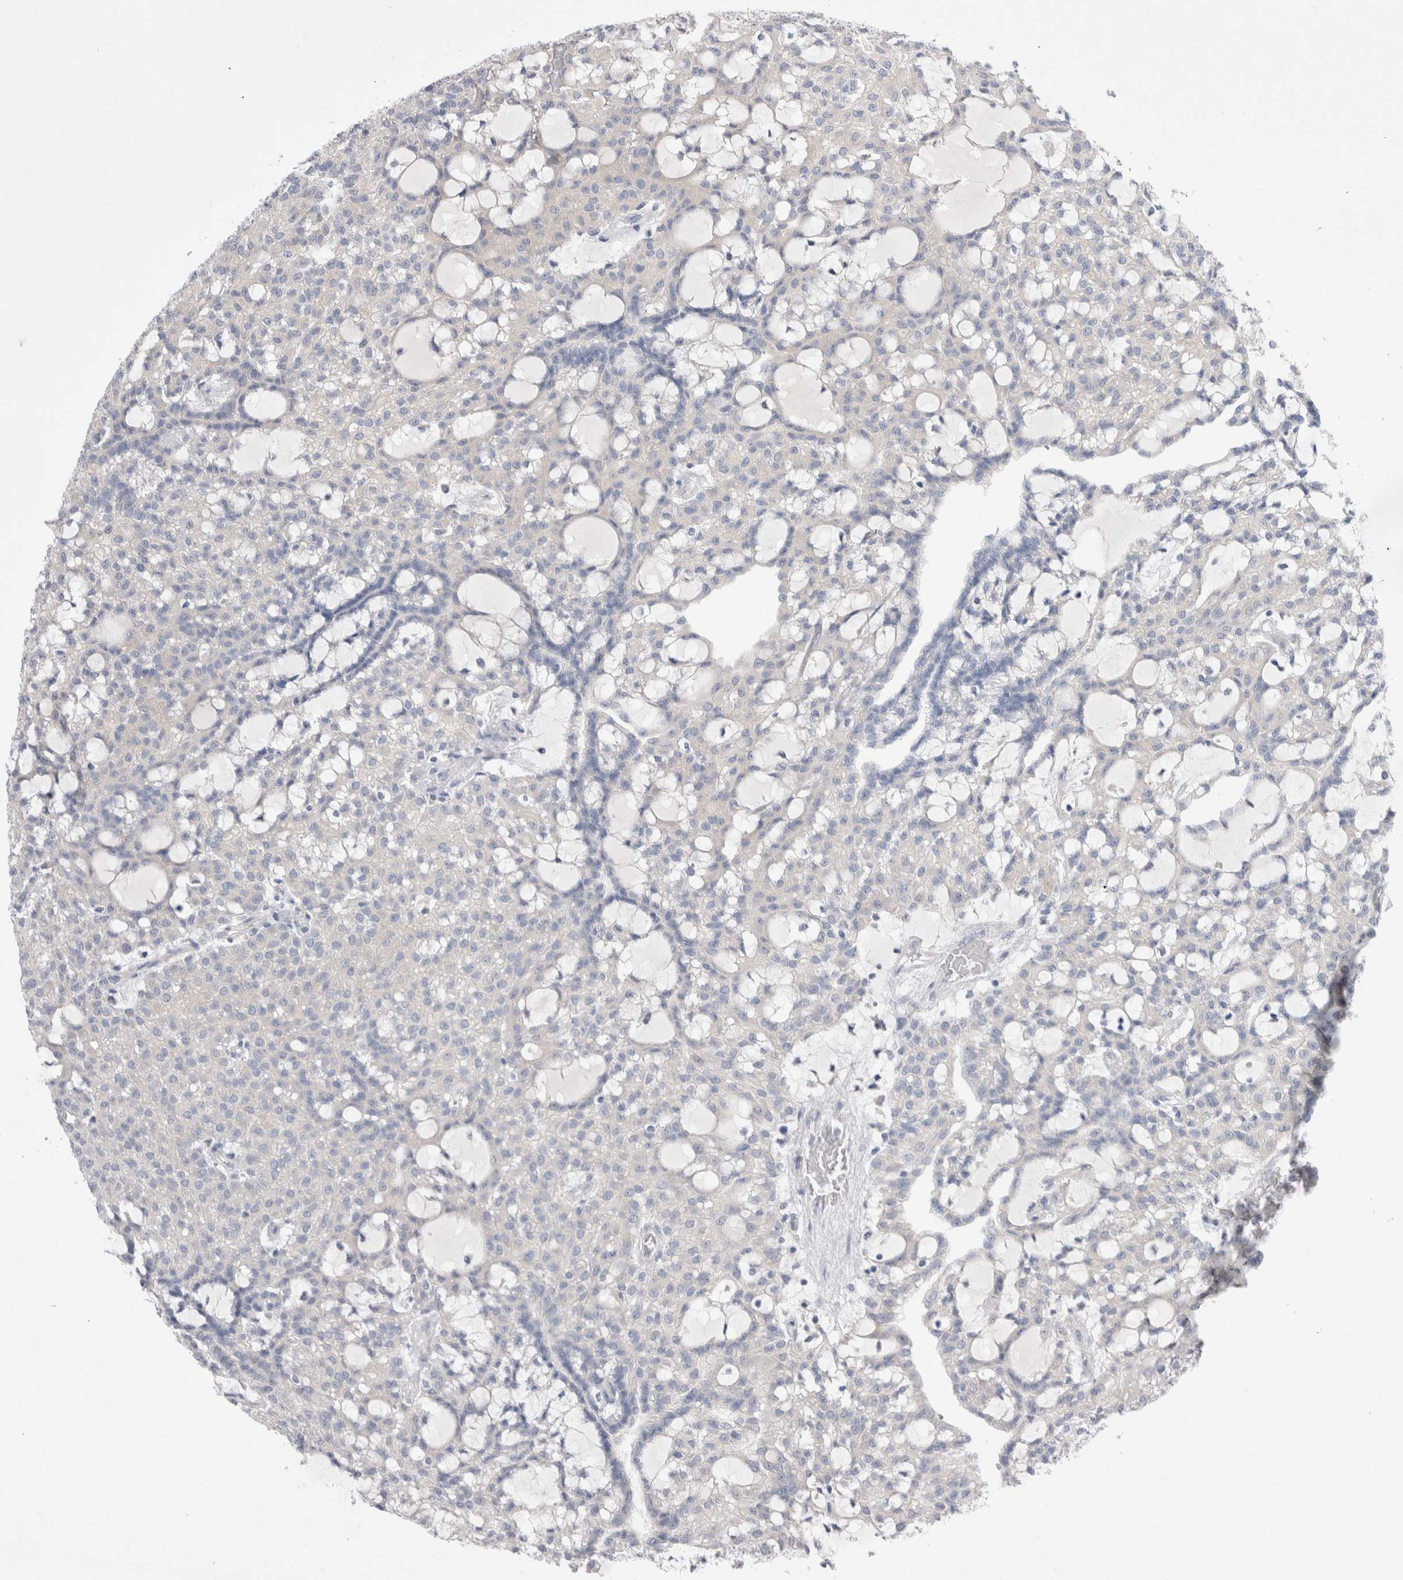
{"staining": {"intensity": "negative", "quantity": "none", "location": "none"}, "tissue": "renal cancer", "cell_type": "Tumor cells", "image_type": "cancer", "snomed": [{"axis": "morphology", "description": "Adenocarcinoma, NOS"}, {"axis": "topography", "description": "Kidney"}], "caption": "Renal adenocarcinoma stained for a protein using immunohistochemistry reveals no staining tumor cells.", "gene": "RBM12B", "patient": {"sex": "male", "age": 63}}